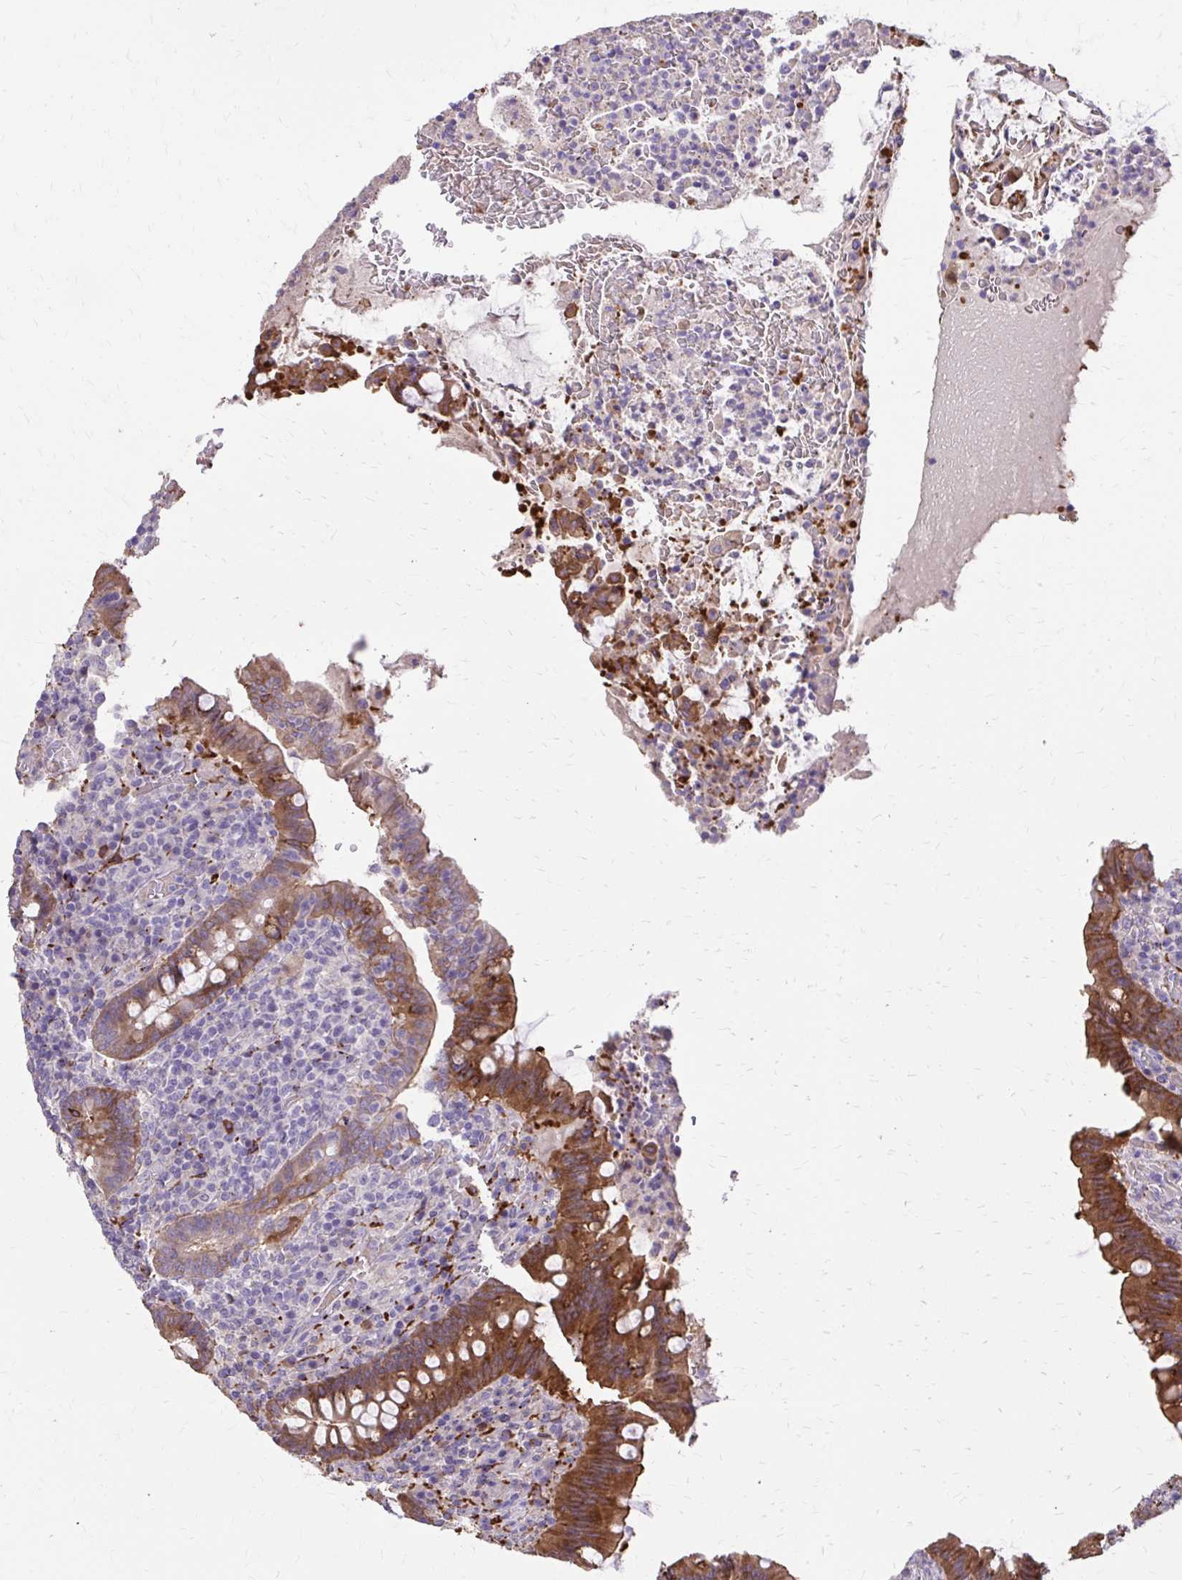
{"staining": {"intensity": "moderate", "quantity": ">75%", "location": "cytoplasmic/membranous"}, "tissue": "appendix", "cell_type": "Glandular cells", "image_type": "normal", "snomed": [{"axis": "morphology", "description": "Normal tissue, NOS"}, {"axis": "topography", "description": "Appendix"}], "caption": "Human appendix stained for a protein (brown) exhibits moderate cytoplasmic/membranous positive expression in about >75% of glandular cells.", "gene": "EPB41L1", "patient": {"sex": "female", "age": 43}}